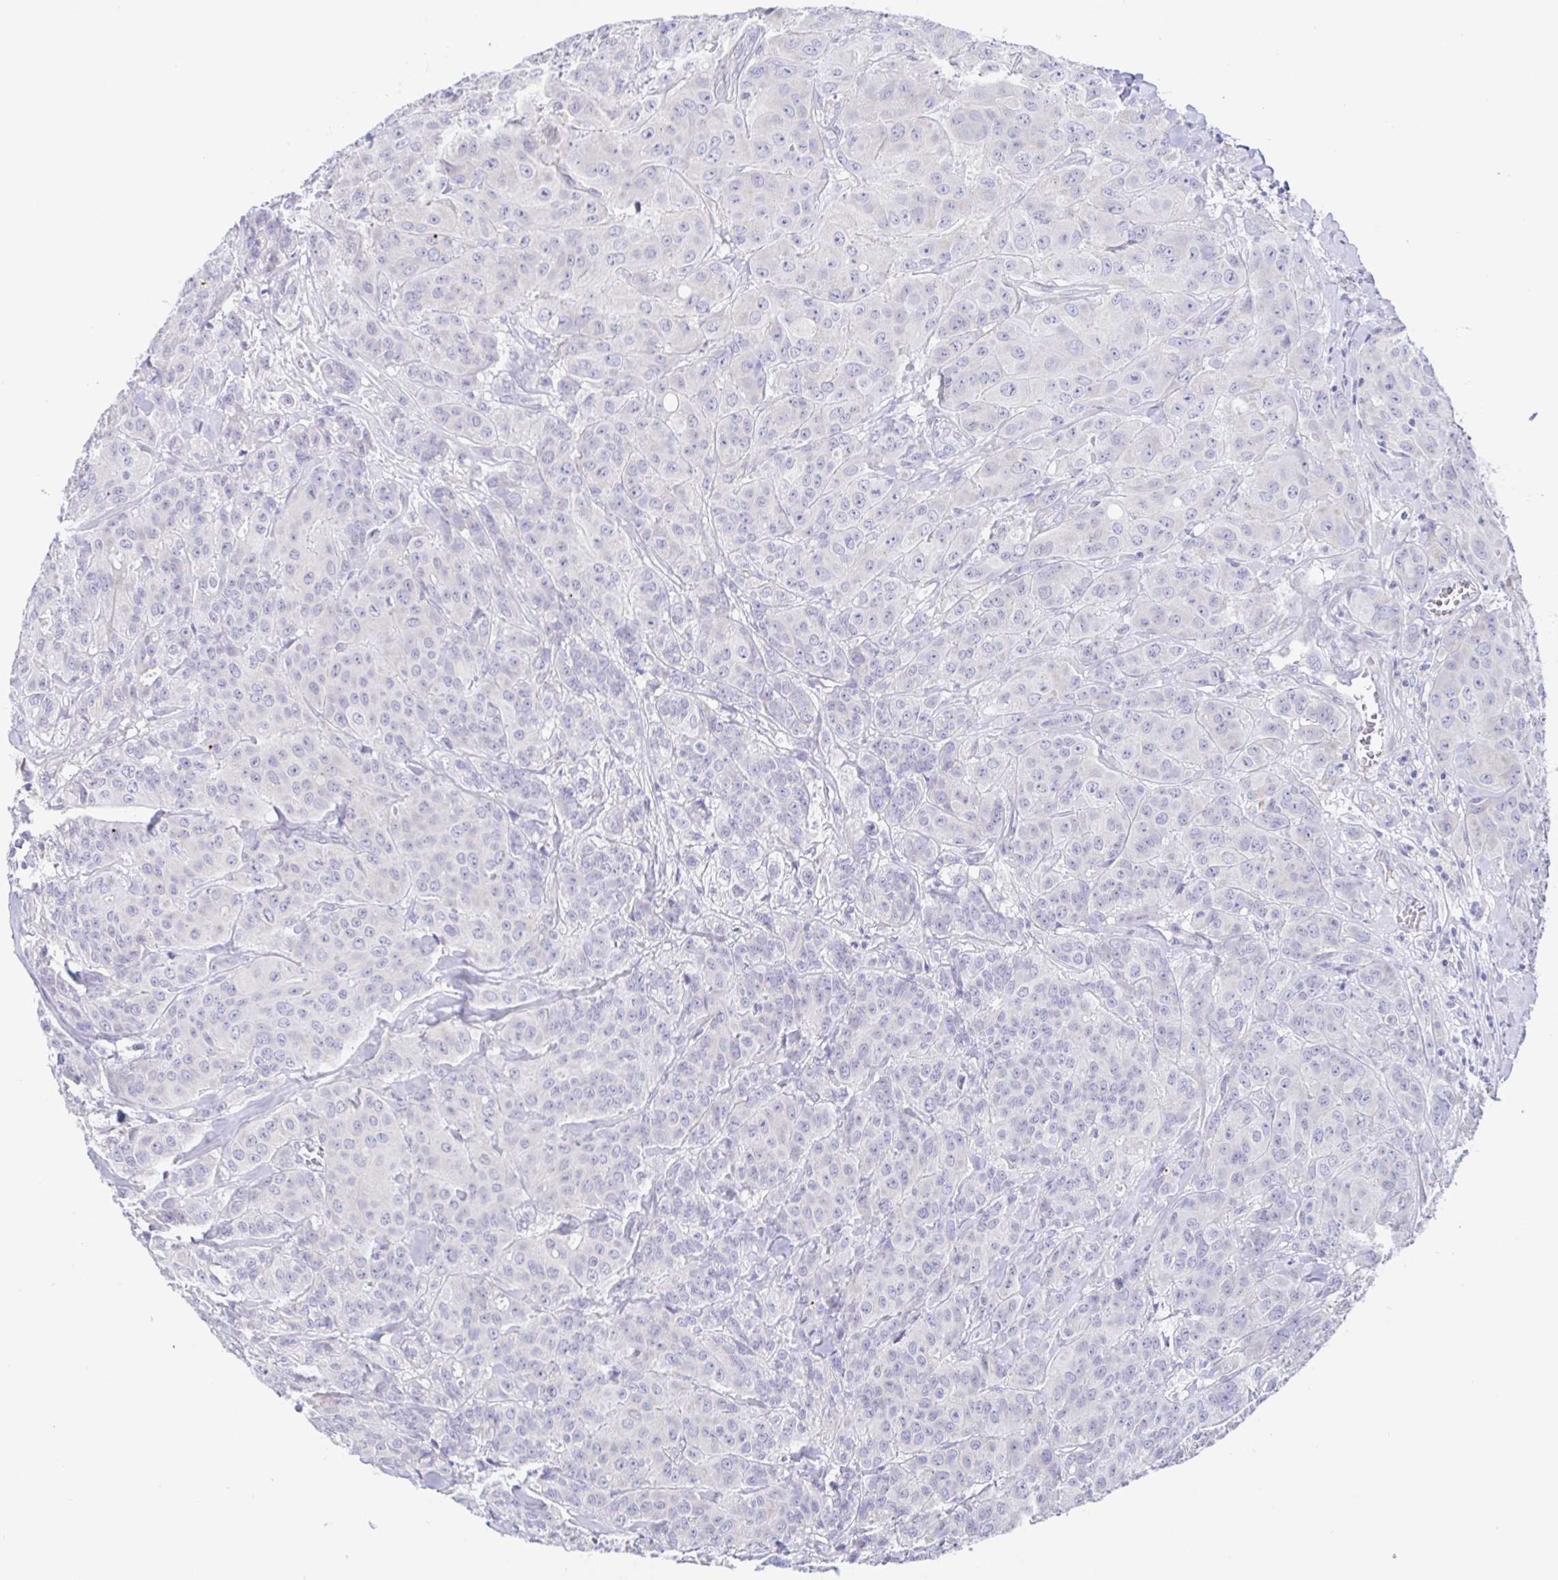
{"staining": {"intensity": "negative", "quantity": "none", "location": "none"}, "tissue": "breast cancer", "cell_type": "Tumor cells", "image_type": "cancer", "snomed": [{"axis": "morphology", "description": "Normal tissue, NOS"}, {"axis": "morphology", "description": "Duct carcinoma"}, {"axis": "topography", "description": "Breast"}], "caption": "Immunohistochemical staining of breast cancer reveals no significant expression in tumor cells. Brightfield microscopy of immunohistochemistry stained with DAB (brown) and hematoxylin (blue), captured at high magnification.", "gene": "SIAH3", "patient": {"sex": "female", "age": 43}}